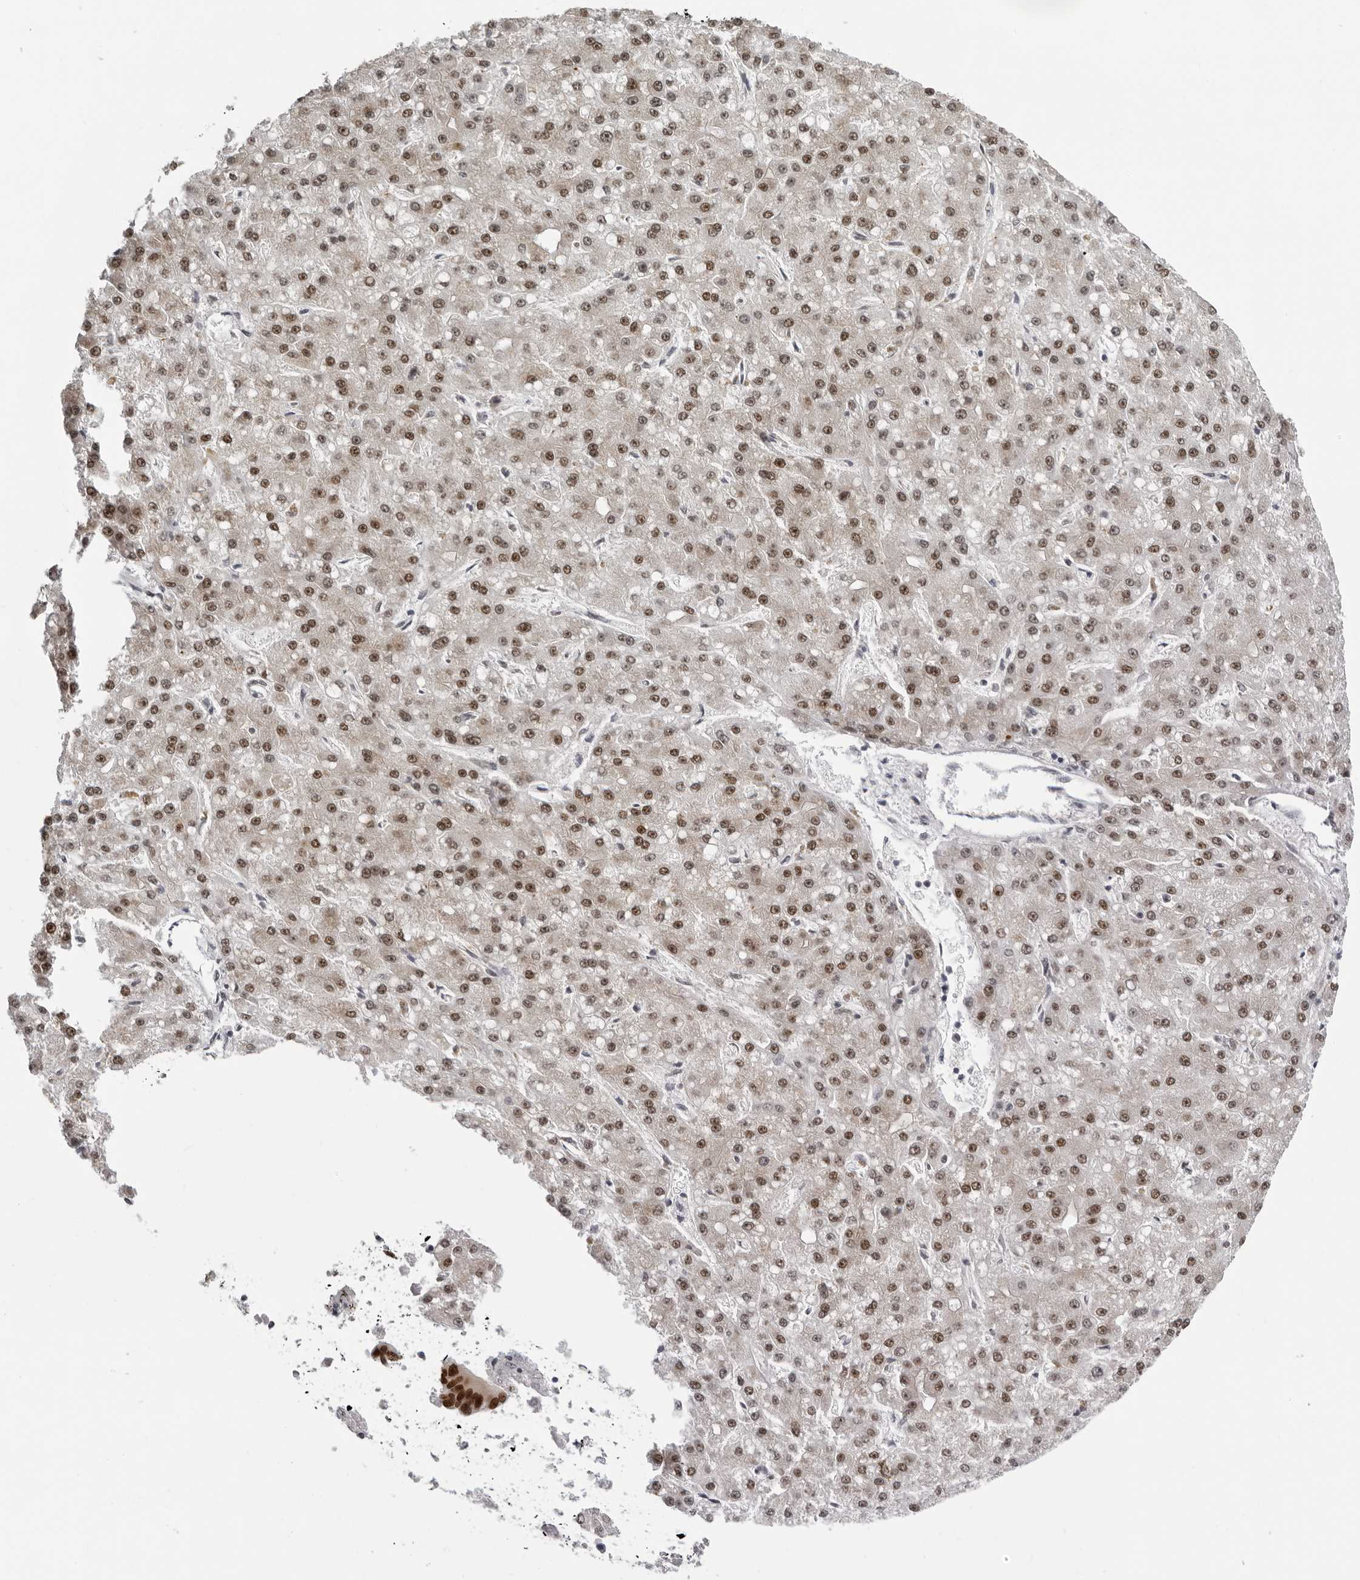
{"staining": {"intensity": "moderate", "quantity": ">75%", "location": "nuclear"}, "tissue": "liver cancer", "cell_type": "Tumor cells", "image_type": "cancer", "snomed": [{"axis": "morphology", "description": "Carcinoma, Hepatocellular, NOS"}, {"axis": "topography", "description": "Liver"}], "caption": "A high-resolution histopathology image shows immunohistochemistry (IHC) staining of hepatocellular carcinoma (liver), which demonstrates moderate nuclear positivity in about >75% of tumor cells.", "gene": "HEXIM2", "patient": {"sex": "male", "age": 67}}